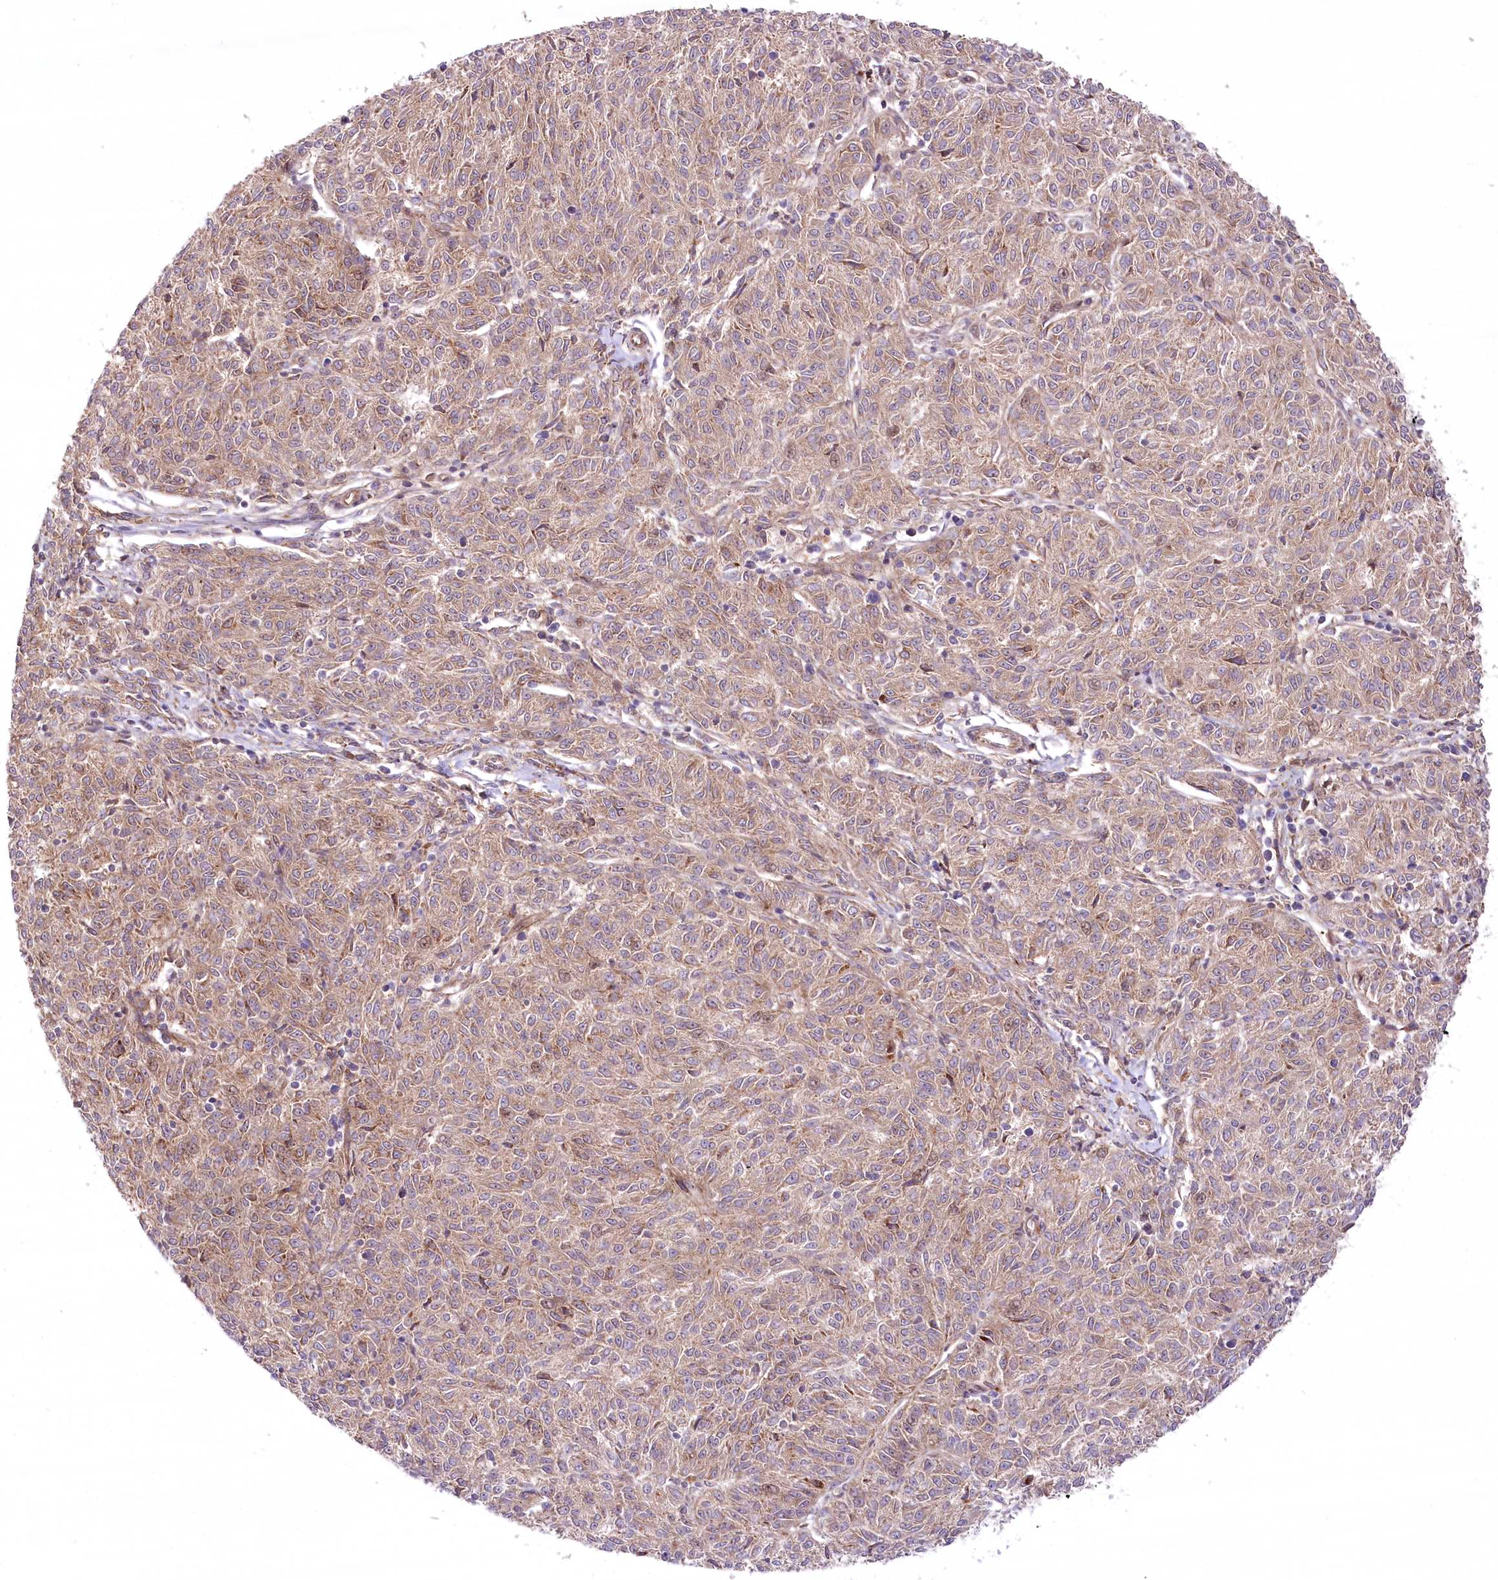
{"staining": {"intensity": "weak", "quantity": ">75%", "location": "cytoplasmic/membranous"}, "tissue": "melanoma", "cell_type": "Tumor cells", "image_type": "cancer", "snomed": [{"axis": "morphology", "description": "Malignant melanoma, NOS"}, {"axis": "topography", "description": "Skin"}], "caption": "An immunohistochemistry (IHC) histopathology image of neoplastic tissue is shown. Protein staining in brown highlights weak cytoplasmic/membranous positivity in melanoma within tumor cells.", "gene": "PSTK", "patient": {"sex": "female", "age": 72}}